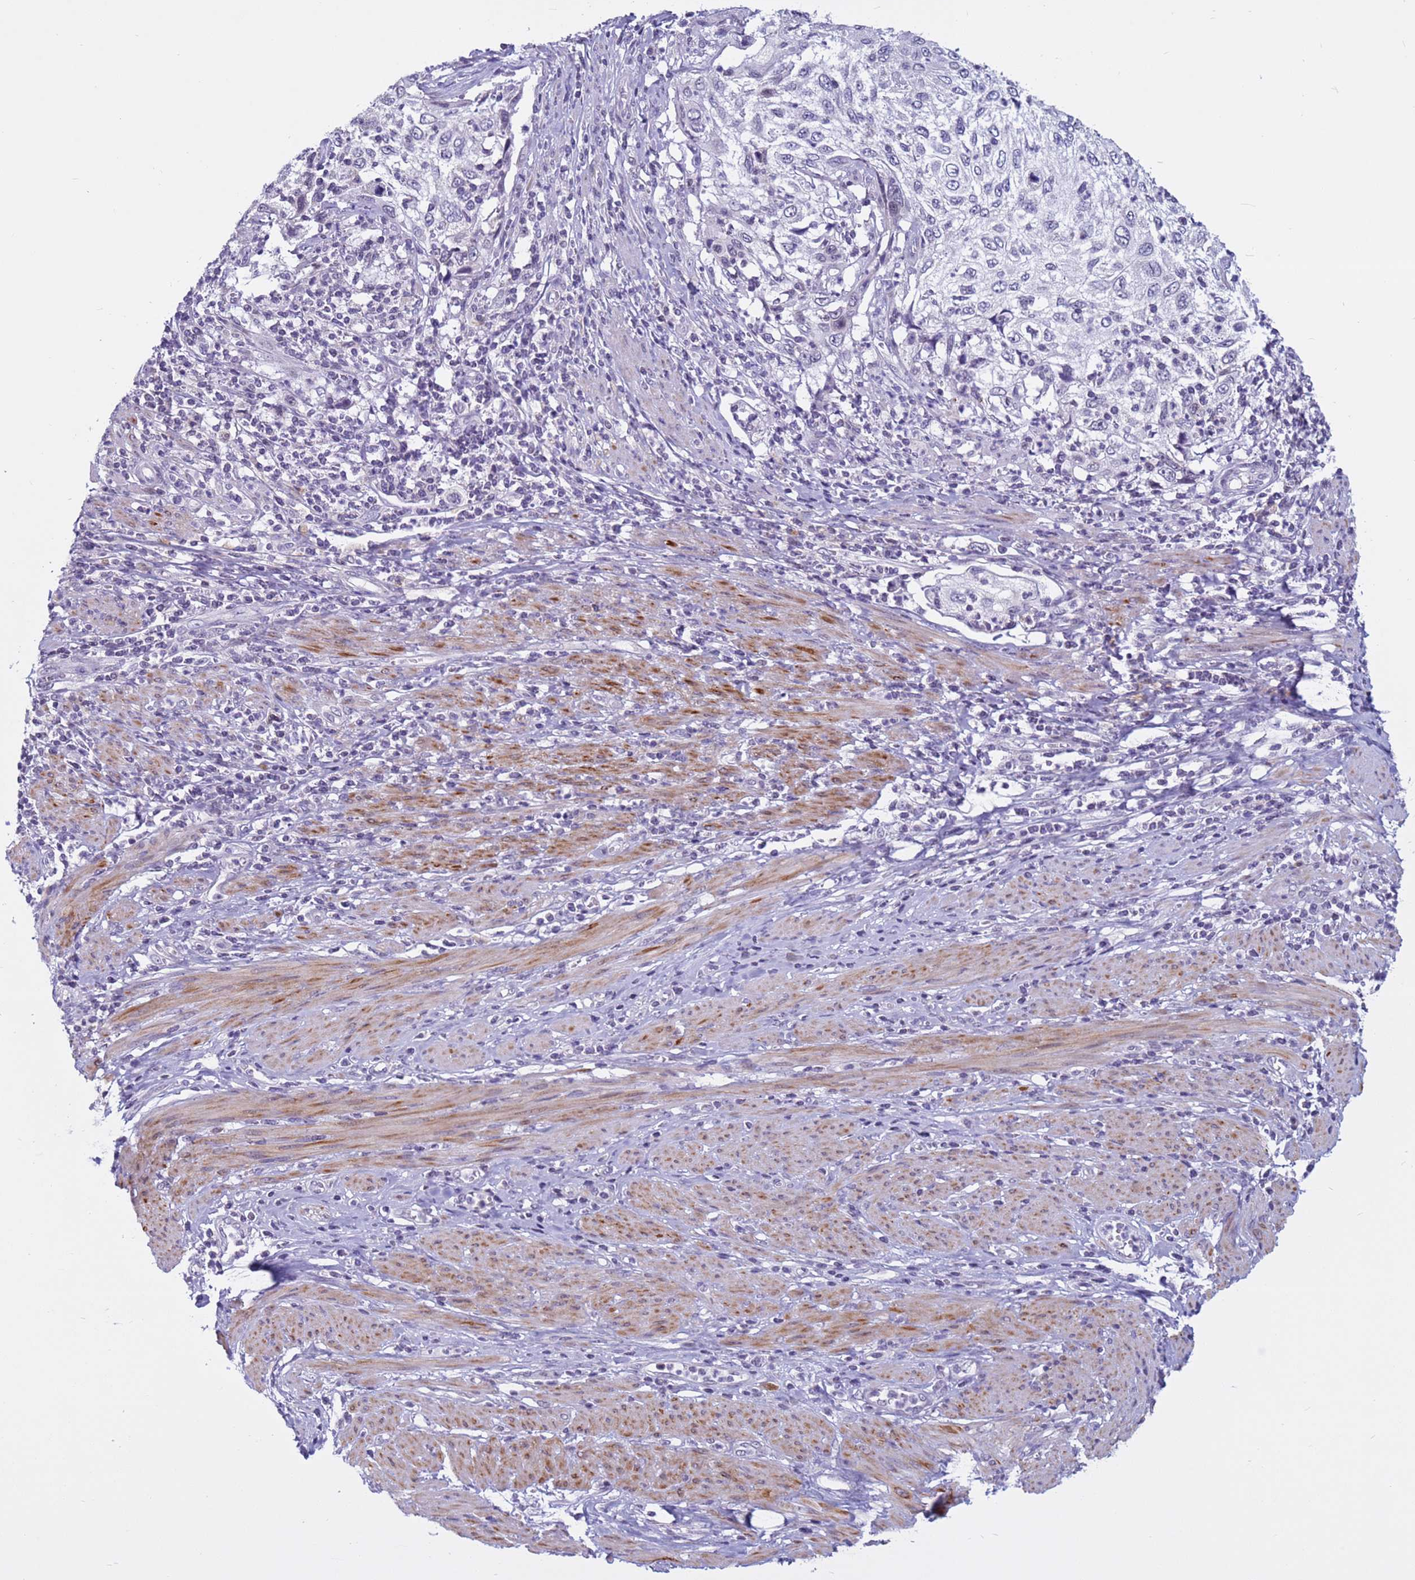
{"staining": {"intensity": "negative", "quantity": "none", "location": "none"}, "tissue": "cervical cancer", "cell_type": "Tumor cells", "image_type": "cancer", "snomed": [{"axis": "morphology", "description": "Squamous cell carcinoma, NOS"}, {"axis": "topography", "description": "Cervix"}], "caption": "A micrograph of human squamous cell carcinoma (cervical) is negative for staining in tumor cells. The staining is performed using DAB brown chromogen with nuclei counter-stained in using hematoxylin.", "gene": "CDK2AP2", "patient": {"sex": "female", "age": 70}}